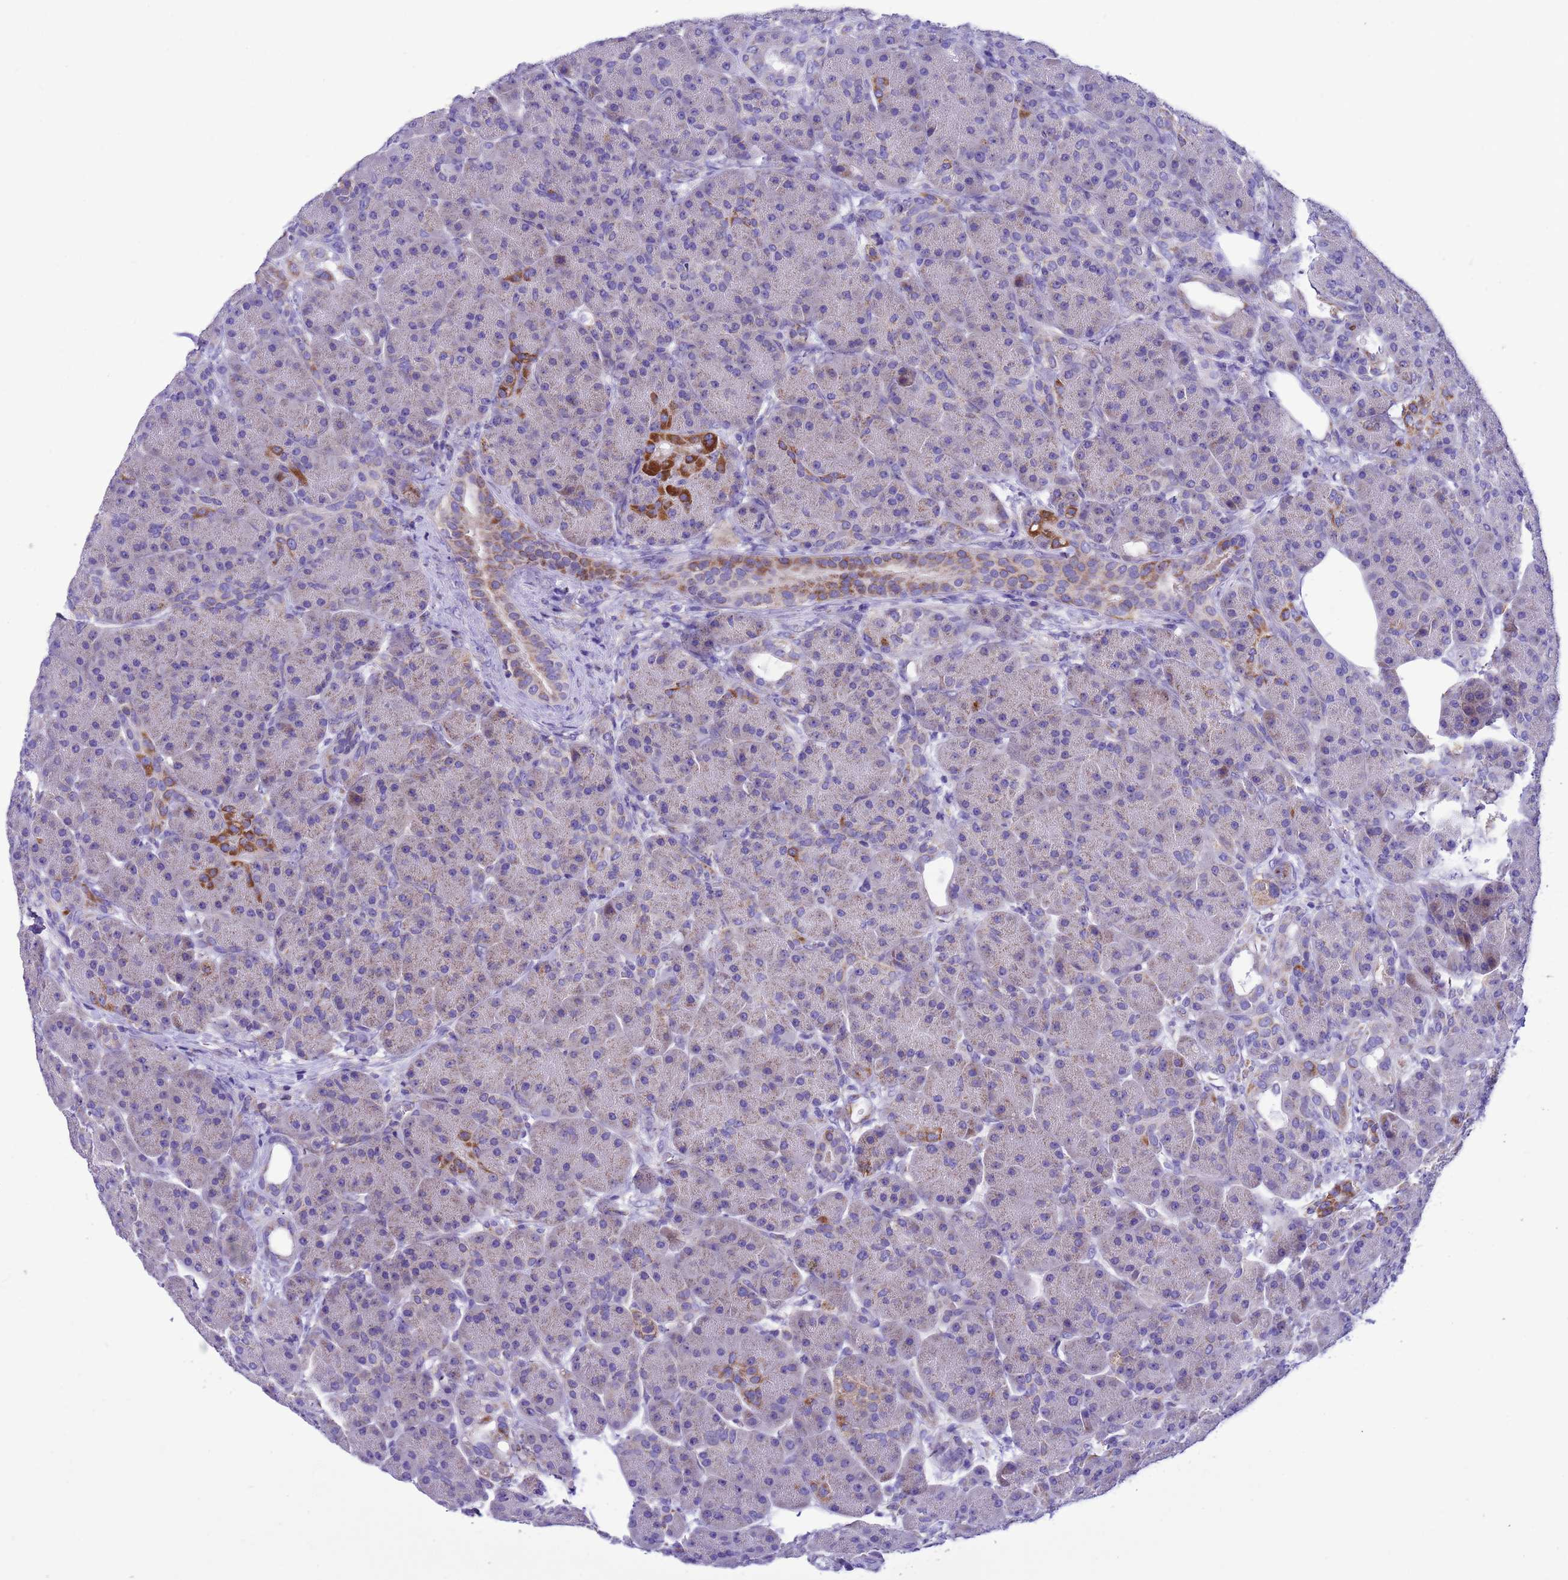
{"staining": {"intensity": "strong", "quantity": "<25%", "location": "cytoplasmic/membranous"}, "tissue": "pancreas", "cell_type": "Exocrine glandular cells", "image_type": "normal", "snomed": [{"axis": "morphology", "description": "Normal tissue, NOS"}, {"axis": "topography", "description": "Pancreas"}], "caption": "Protein analysis of benign pancreas demonstrates strong cytoplasmic/membranous positivity in about <25% of exocrine glandular cells.", "gene": "CCDC191", "patient": {"sex": "male", "age": 63}}